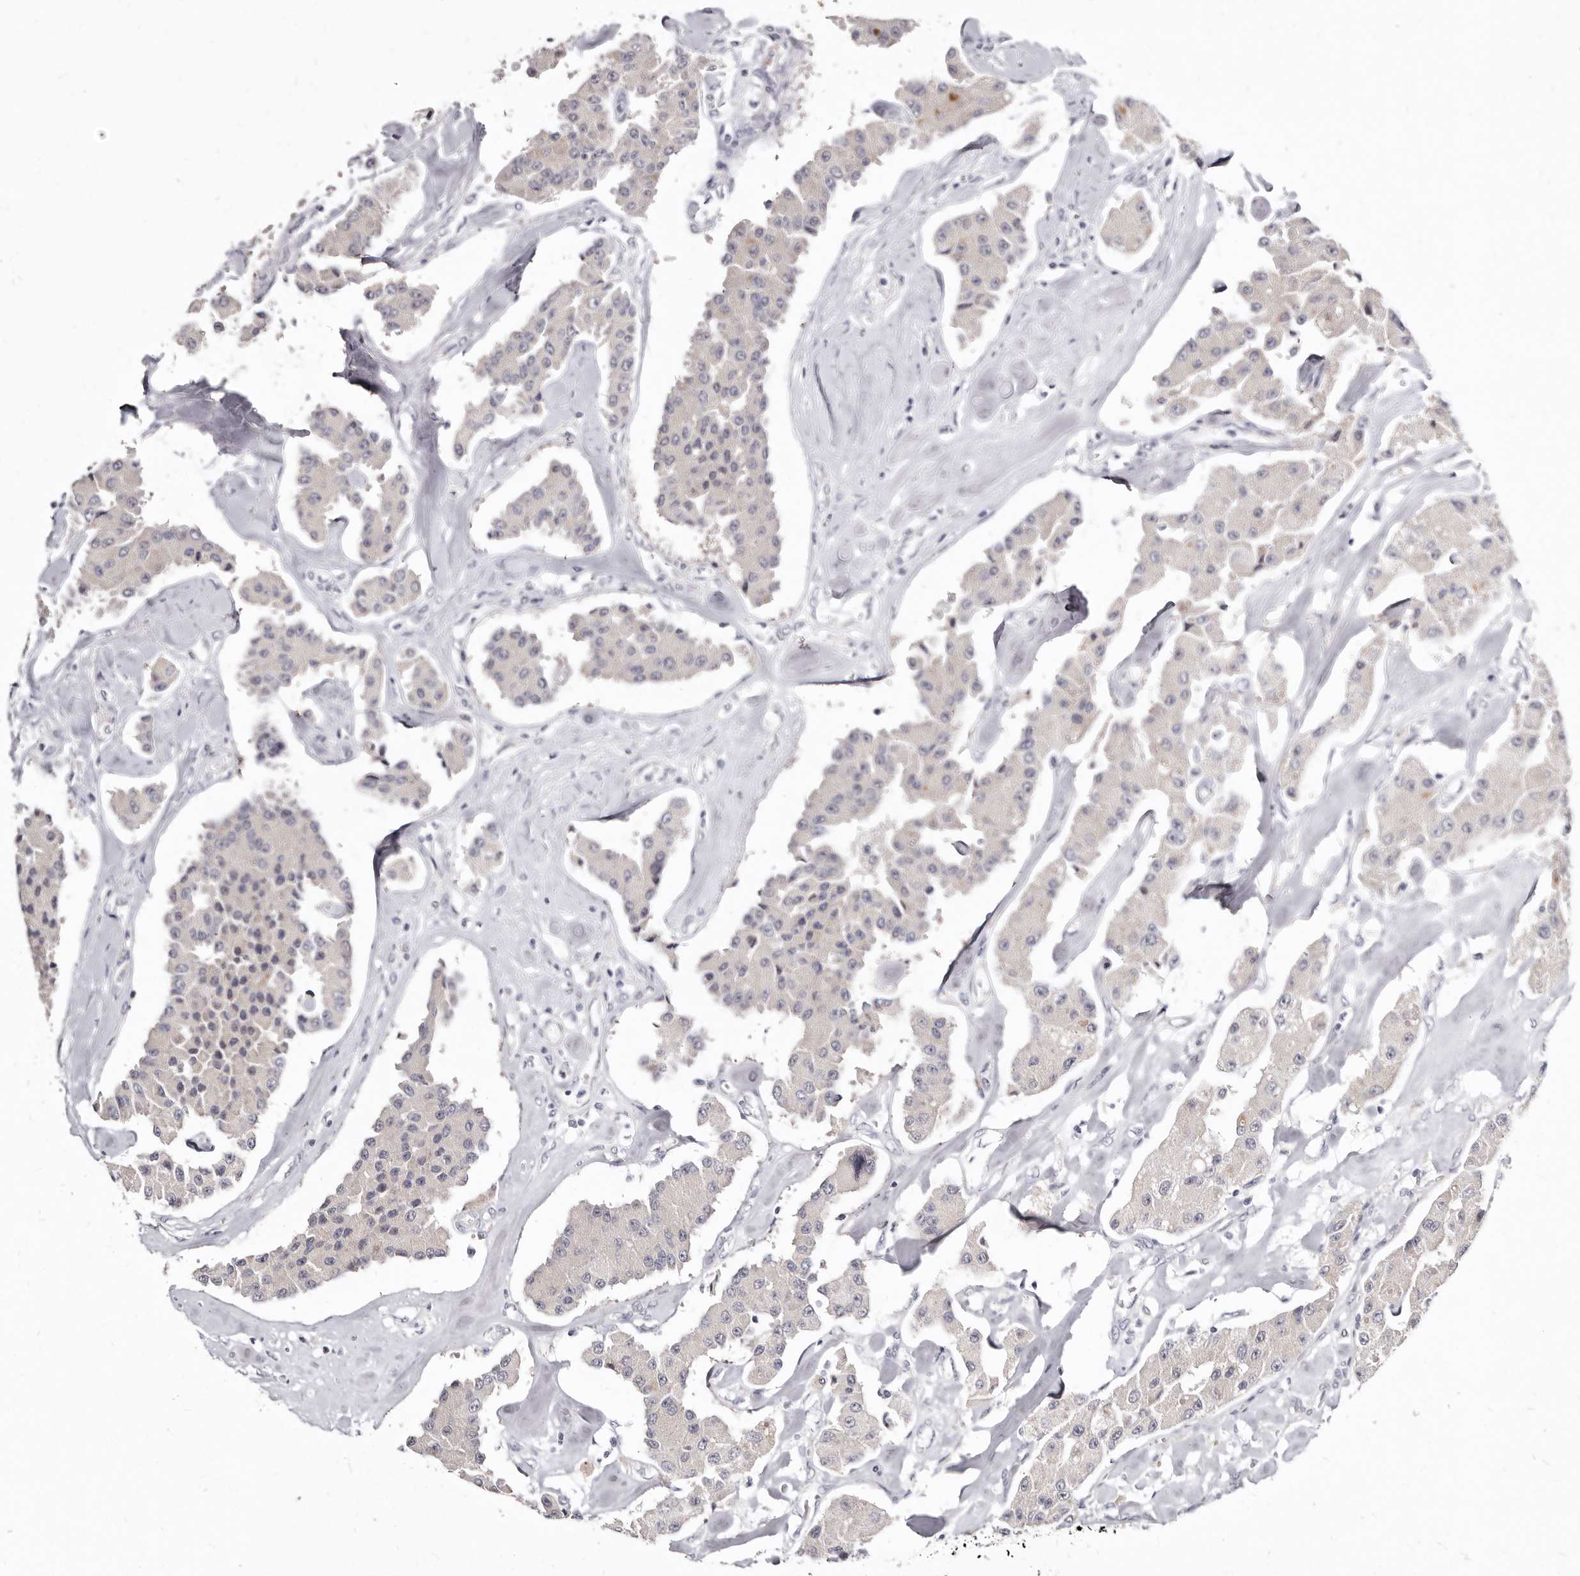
{"staining": {"intensity": "negative", "quantity": "none", "location": "none"}, "tissue": "carcinoid", "cell_type": "Tumor cells", "image_type": "cancer", "snomed": [{"axis": "morphology", "description": "Carcinoid, malignant, NOS"}, {"axis": "topography", "description": "Pancreas"}], "caption": "Tumor cells are negative for protein expression in human carcinoid (malignant).", "gene": "KLHL4", "patient": {"sex": "male", "age": 41}}